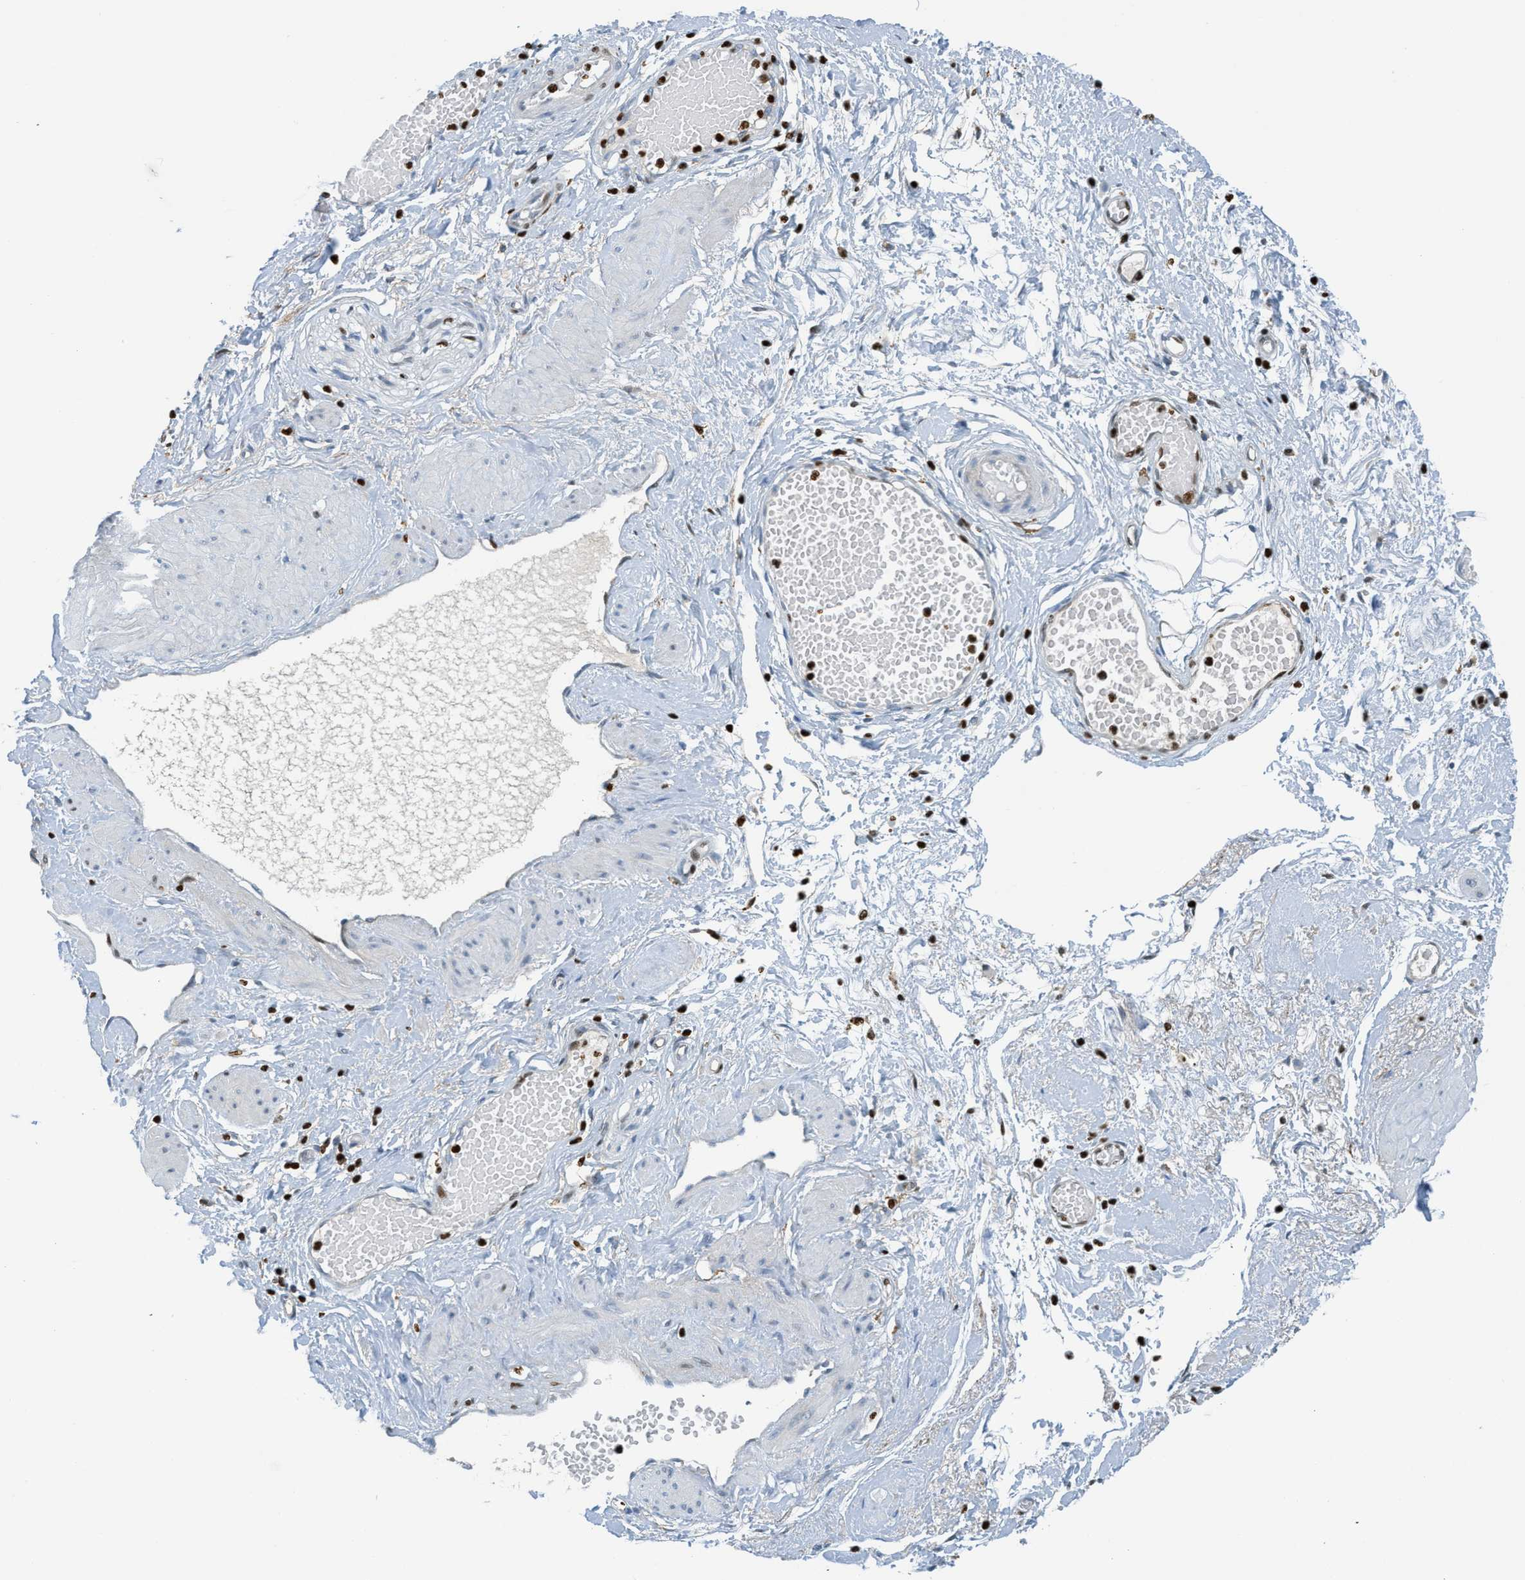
{"staining": {"intensity": "negative", "quantity": "none", "location": "none"}, "tissue": "adipose tissue", "cell_type": "Adipocytes", "image_type": "normal", "snomed": [{"axis": "morphology", "description": "Normal tissue, NOS"}, {"axis": "topography", "description": "Soft tissue"}, {"axis": "topography", "description": "Vascular tissue"}], "caption": "Human adipose tissue stained for a protein using IHC displays no staining in adipocytes.", "gene": "SH3D19", "patient": {"sex": "female", "age": 35}}